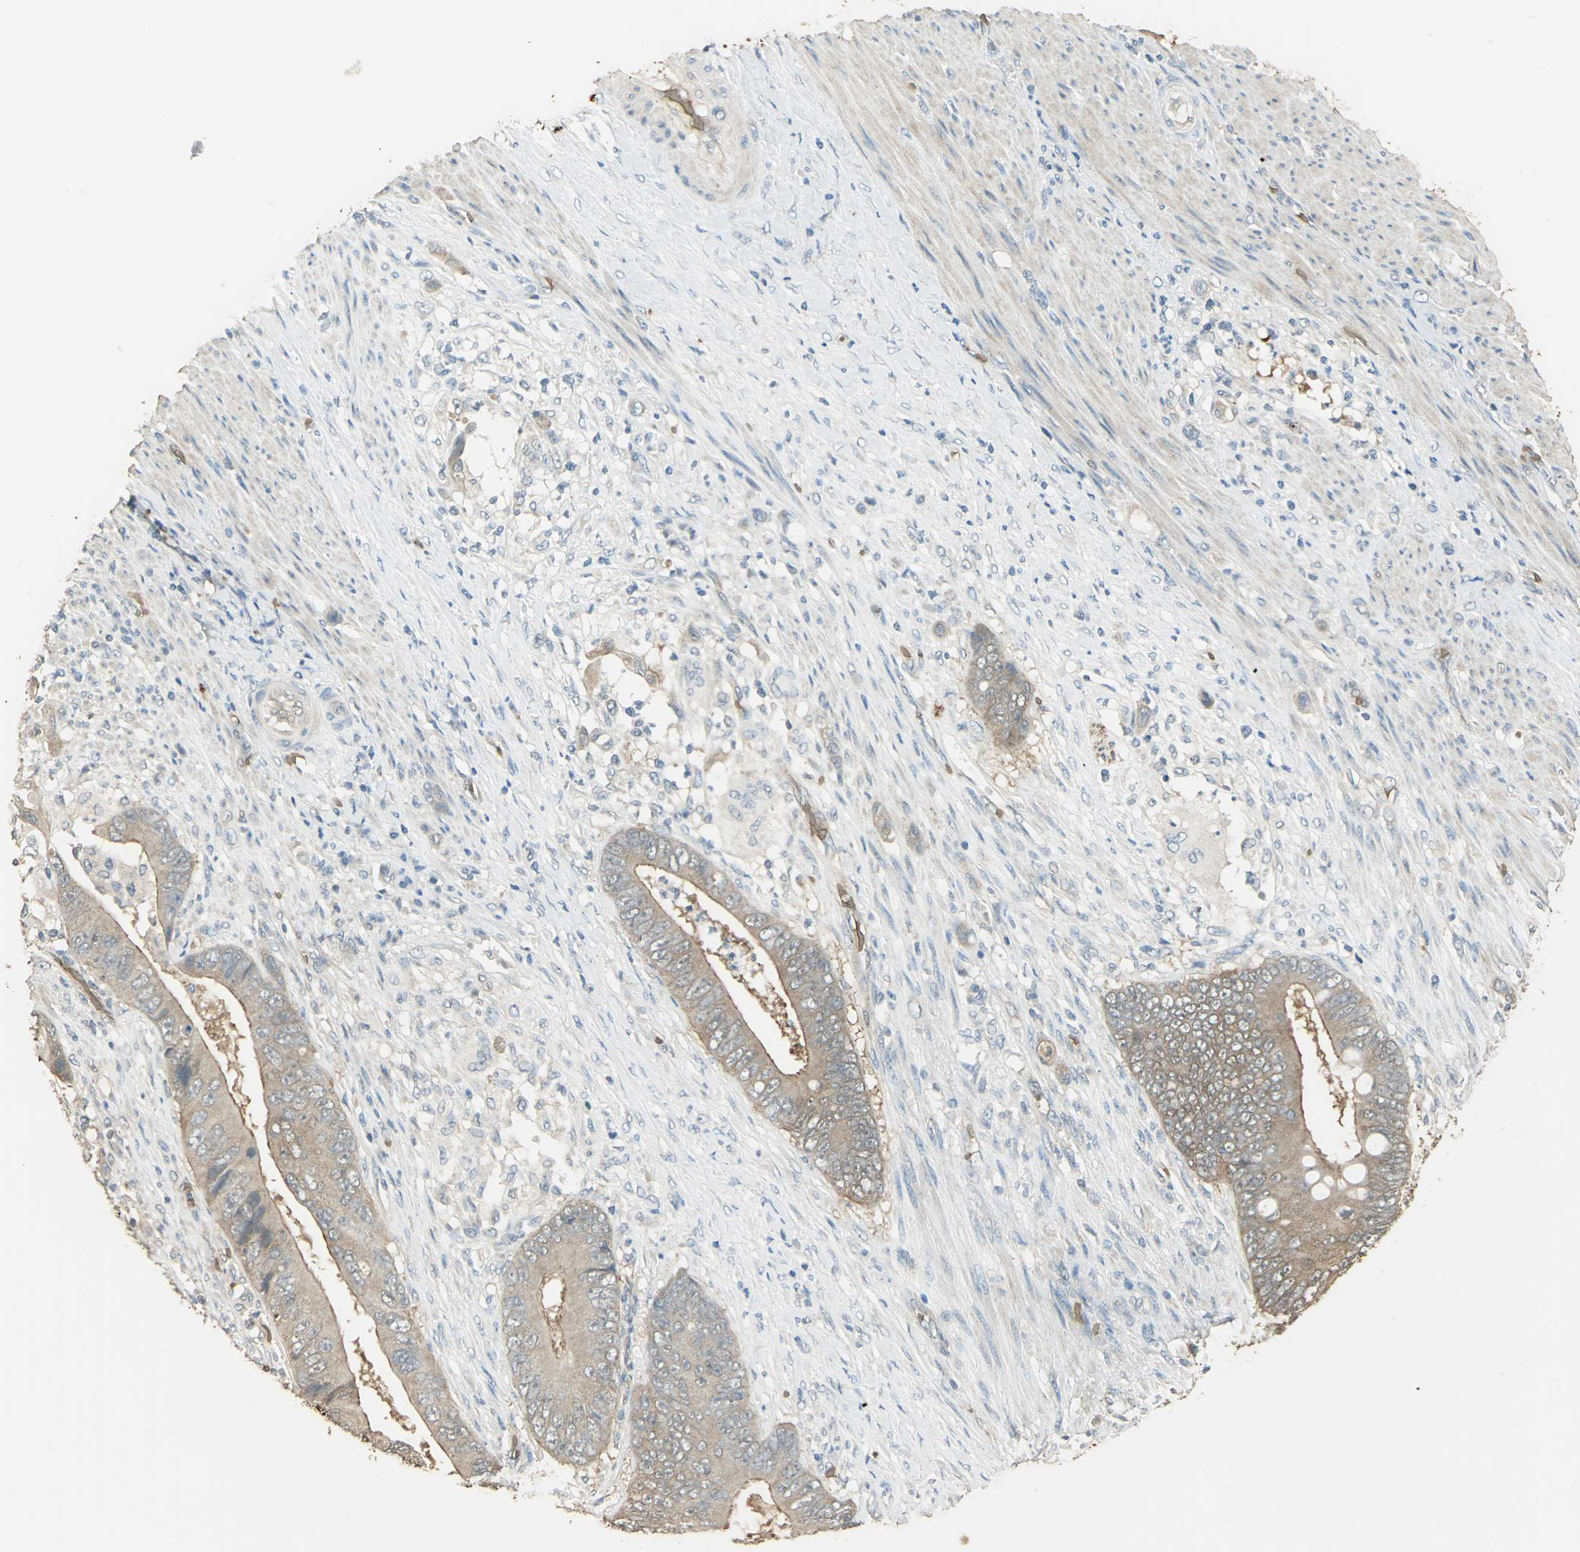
{"staining": {"intensity": "moderate", "quantity": ">75%", "location": "cytoplasmic/membranous"}, "tissue": "colorectal cancer", "cell_type": "Tumor cells", "image_type": "cancer", "snomed": [{"axis": "morphology", "description": "Adenocarcinoma, NOS"}, {"axis": "topography", "description": "Rectum"}], "caption": "Tumor cells display medium levels of moderate cytoplasmic/membranous staining in about >75% of cells in colorectal cancer (adenocarcinoma).", "gene": "DDAH1", "patient": {"sex": "female", "age": 77}}